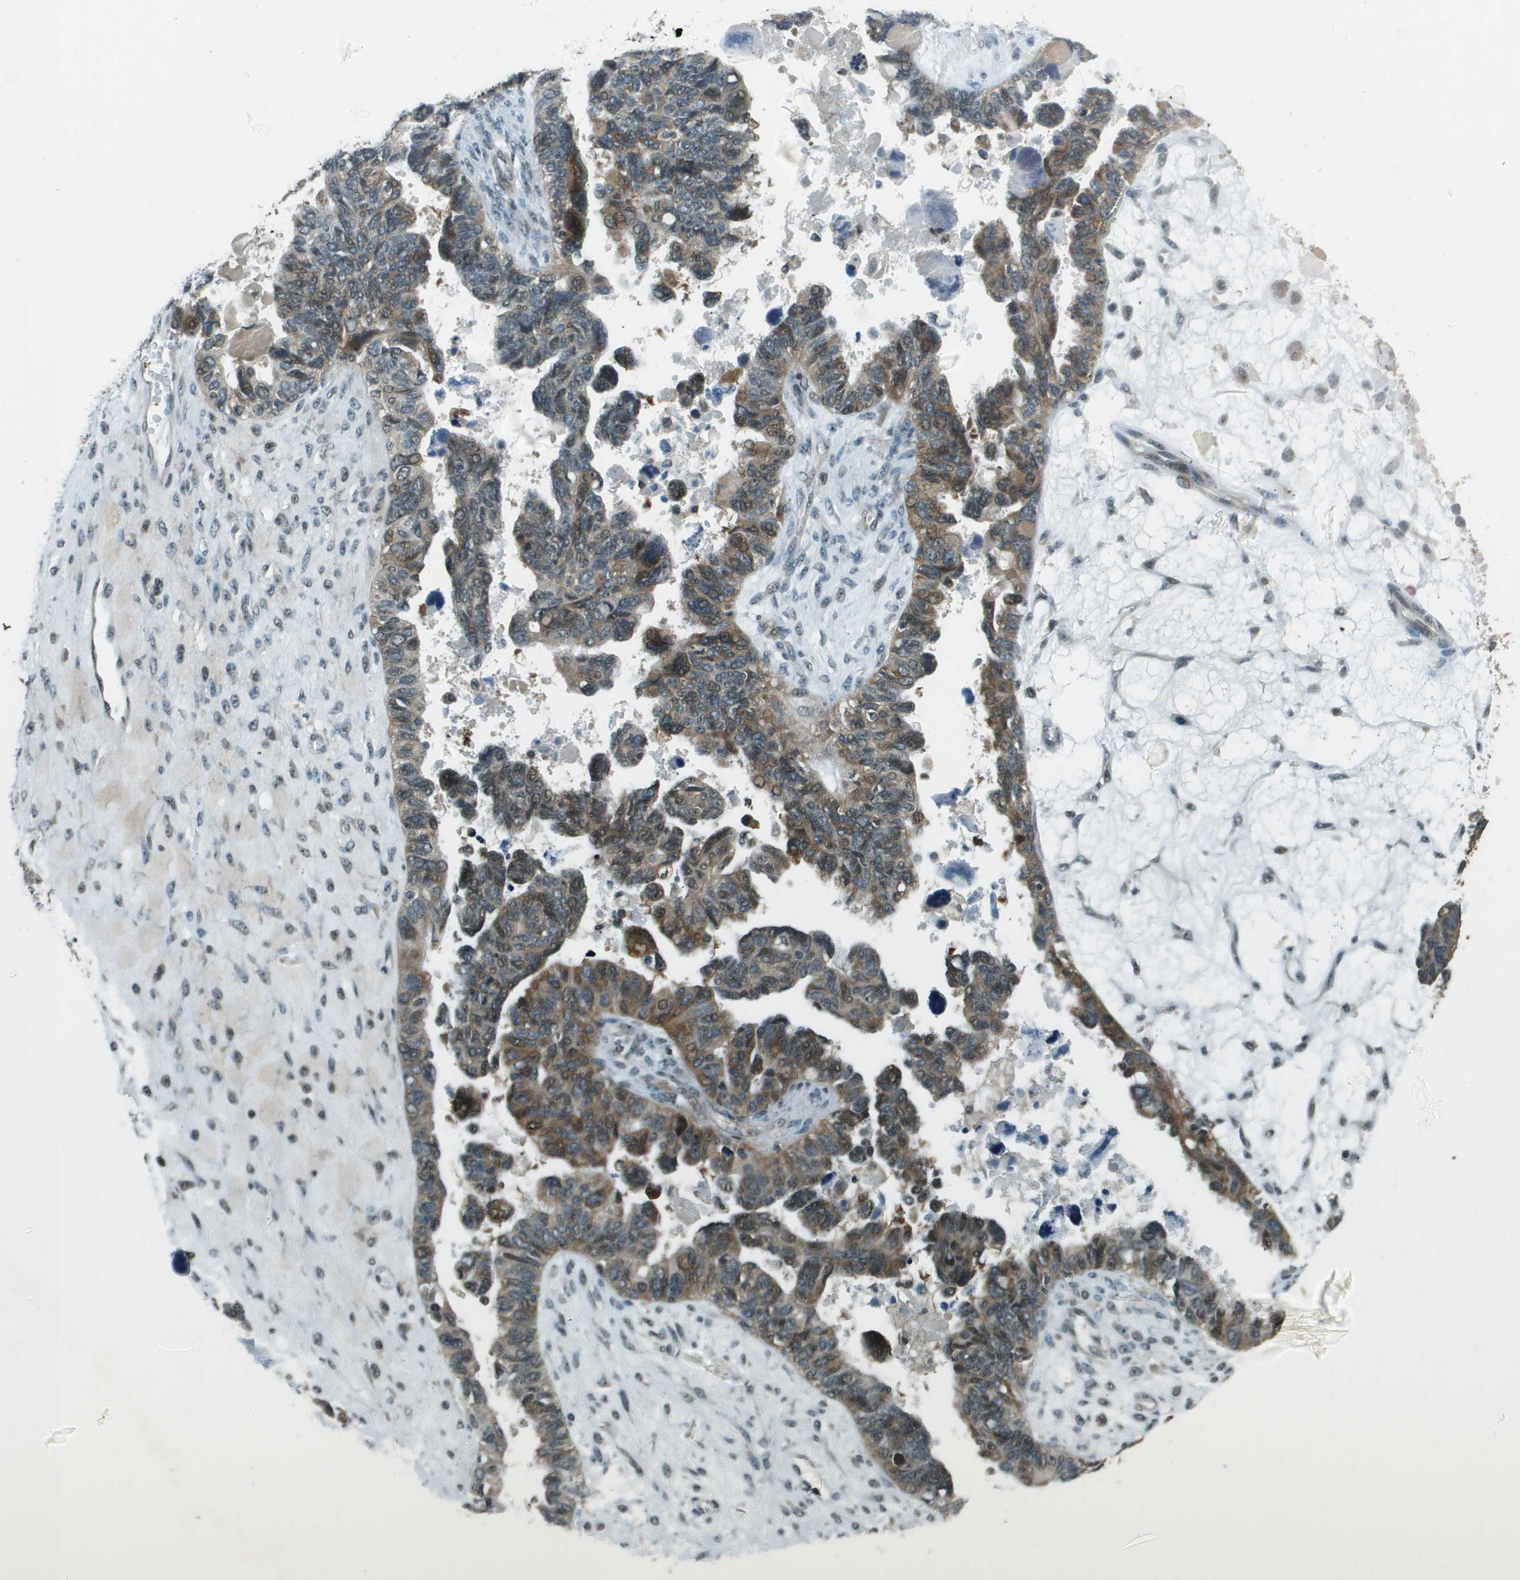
{"staining": {"intensity": "moderate", "quantity": ">75%", "location": "cytoplasmic/membranous"}, "tissue": "ovarian cancer", "cell_type": "Tumor cells", "image_type": "cancer", "snomed": [{"axis": "morphology", "description": "Cystadenocarcinoma, serous, NOS"}, {"axis": "topography", "description": "Ovary"}], "caption": "Moderate cytoplasmic/membranous expression for a protein is seen in approximately >75% of tumor cells of serous cystadenocarcinoma (ovarian) using immunohistochemistry (IHC).", "gene": "SDC3", "patient": {"sex": "female", "age": 79}}